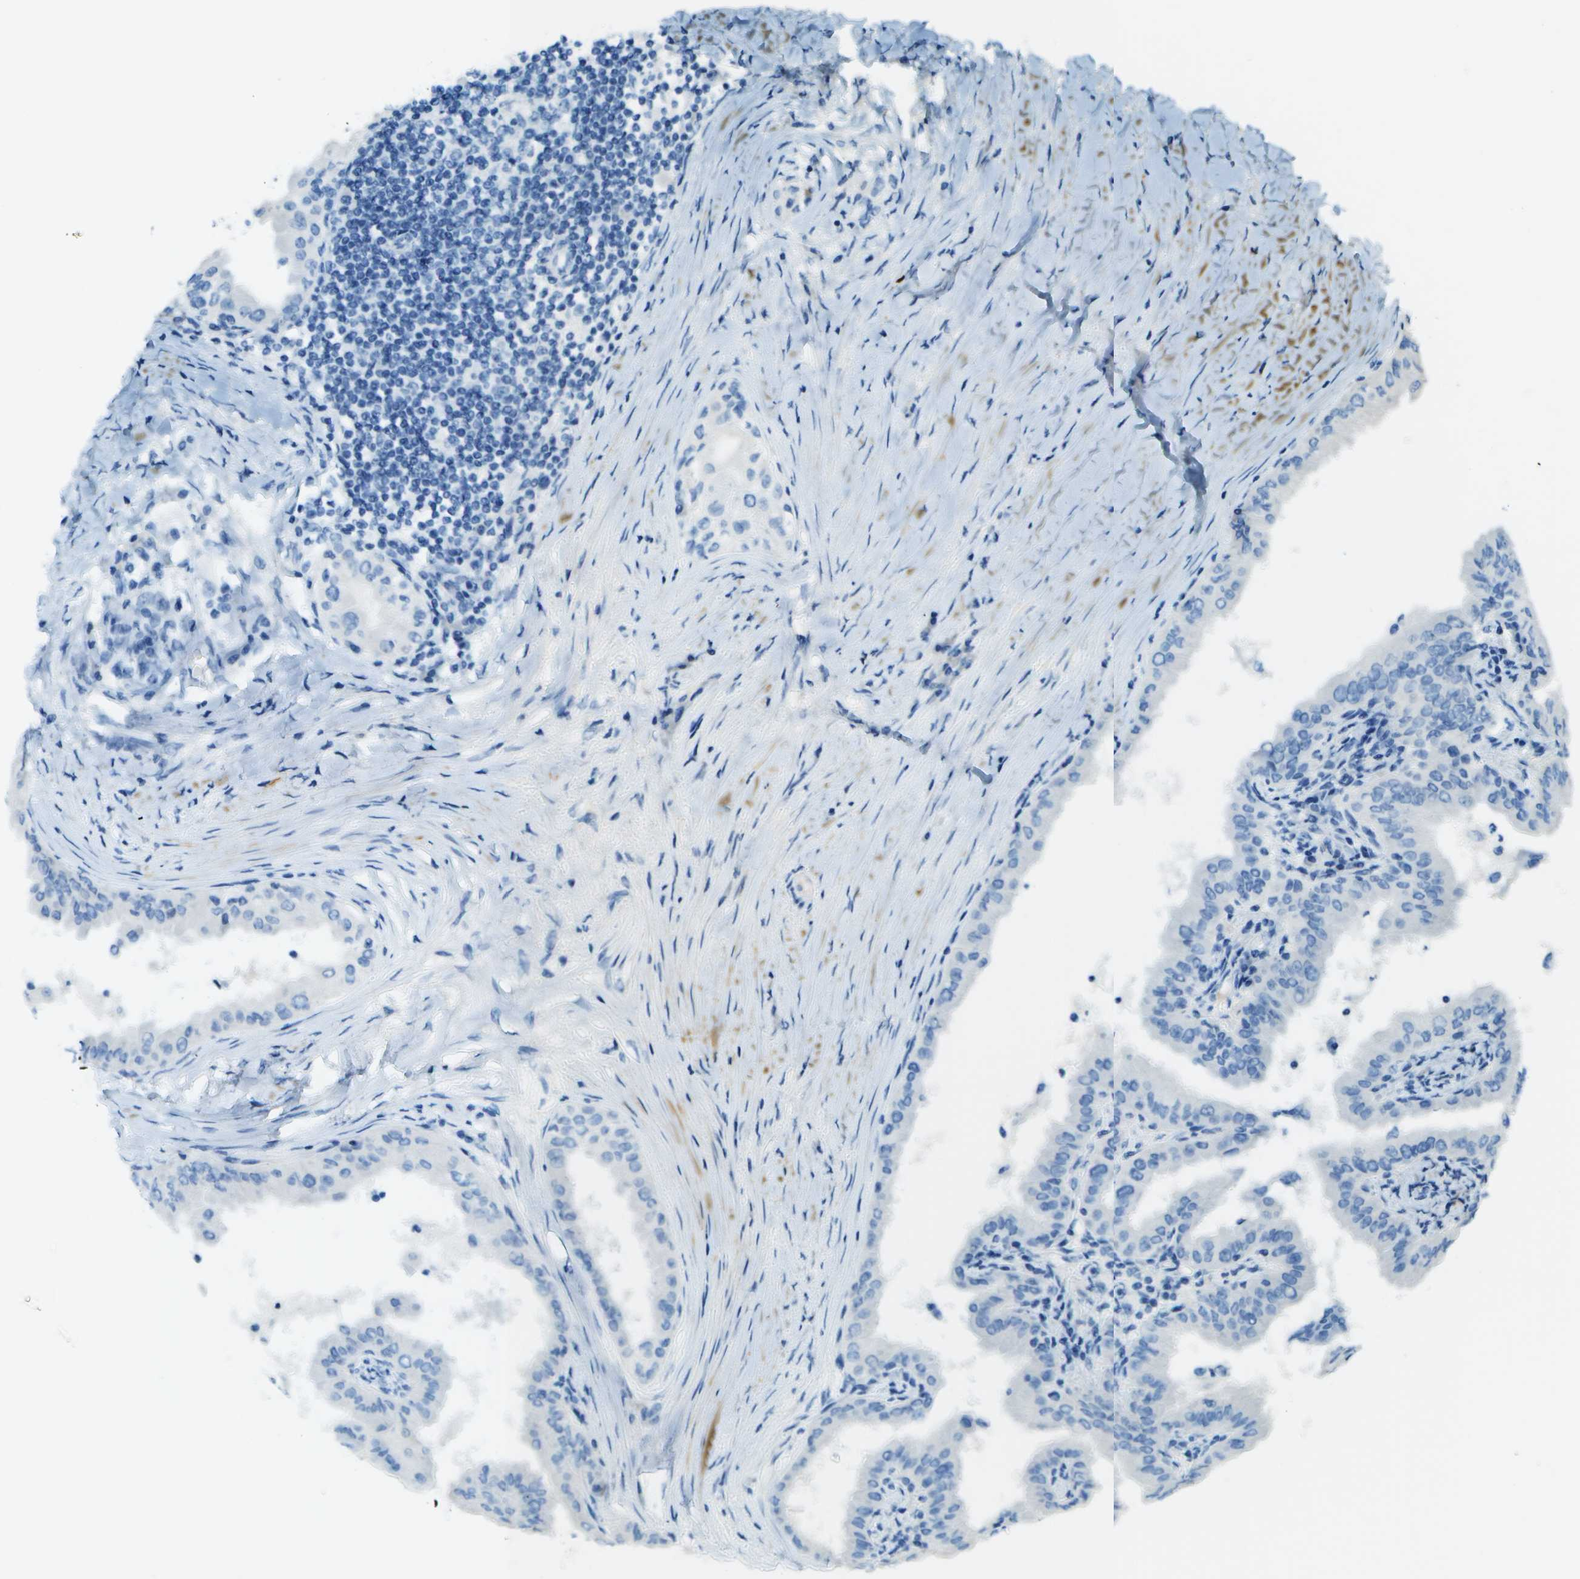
{"staining": {"intensity": "negative", "quantity": "none", "location": "none"}, "tissue": "thyroid cancer", "cell_type": "Tumor cells", "image_type": "cancer", "snomed": [{"axis": "morphology", "description": "Papillary adenocarcinoma, NOS"}, {"axis": "topography", "description": "Thyroid gland"}], "caption": "Immunohistochemical staining of human thyroid cancer (papillary adenocarcinoma) demonstrates no significant expression in tumor cells.", "gene": "LGI2", "patient": {"sex": "male", "age": 33}}